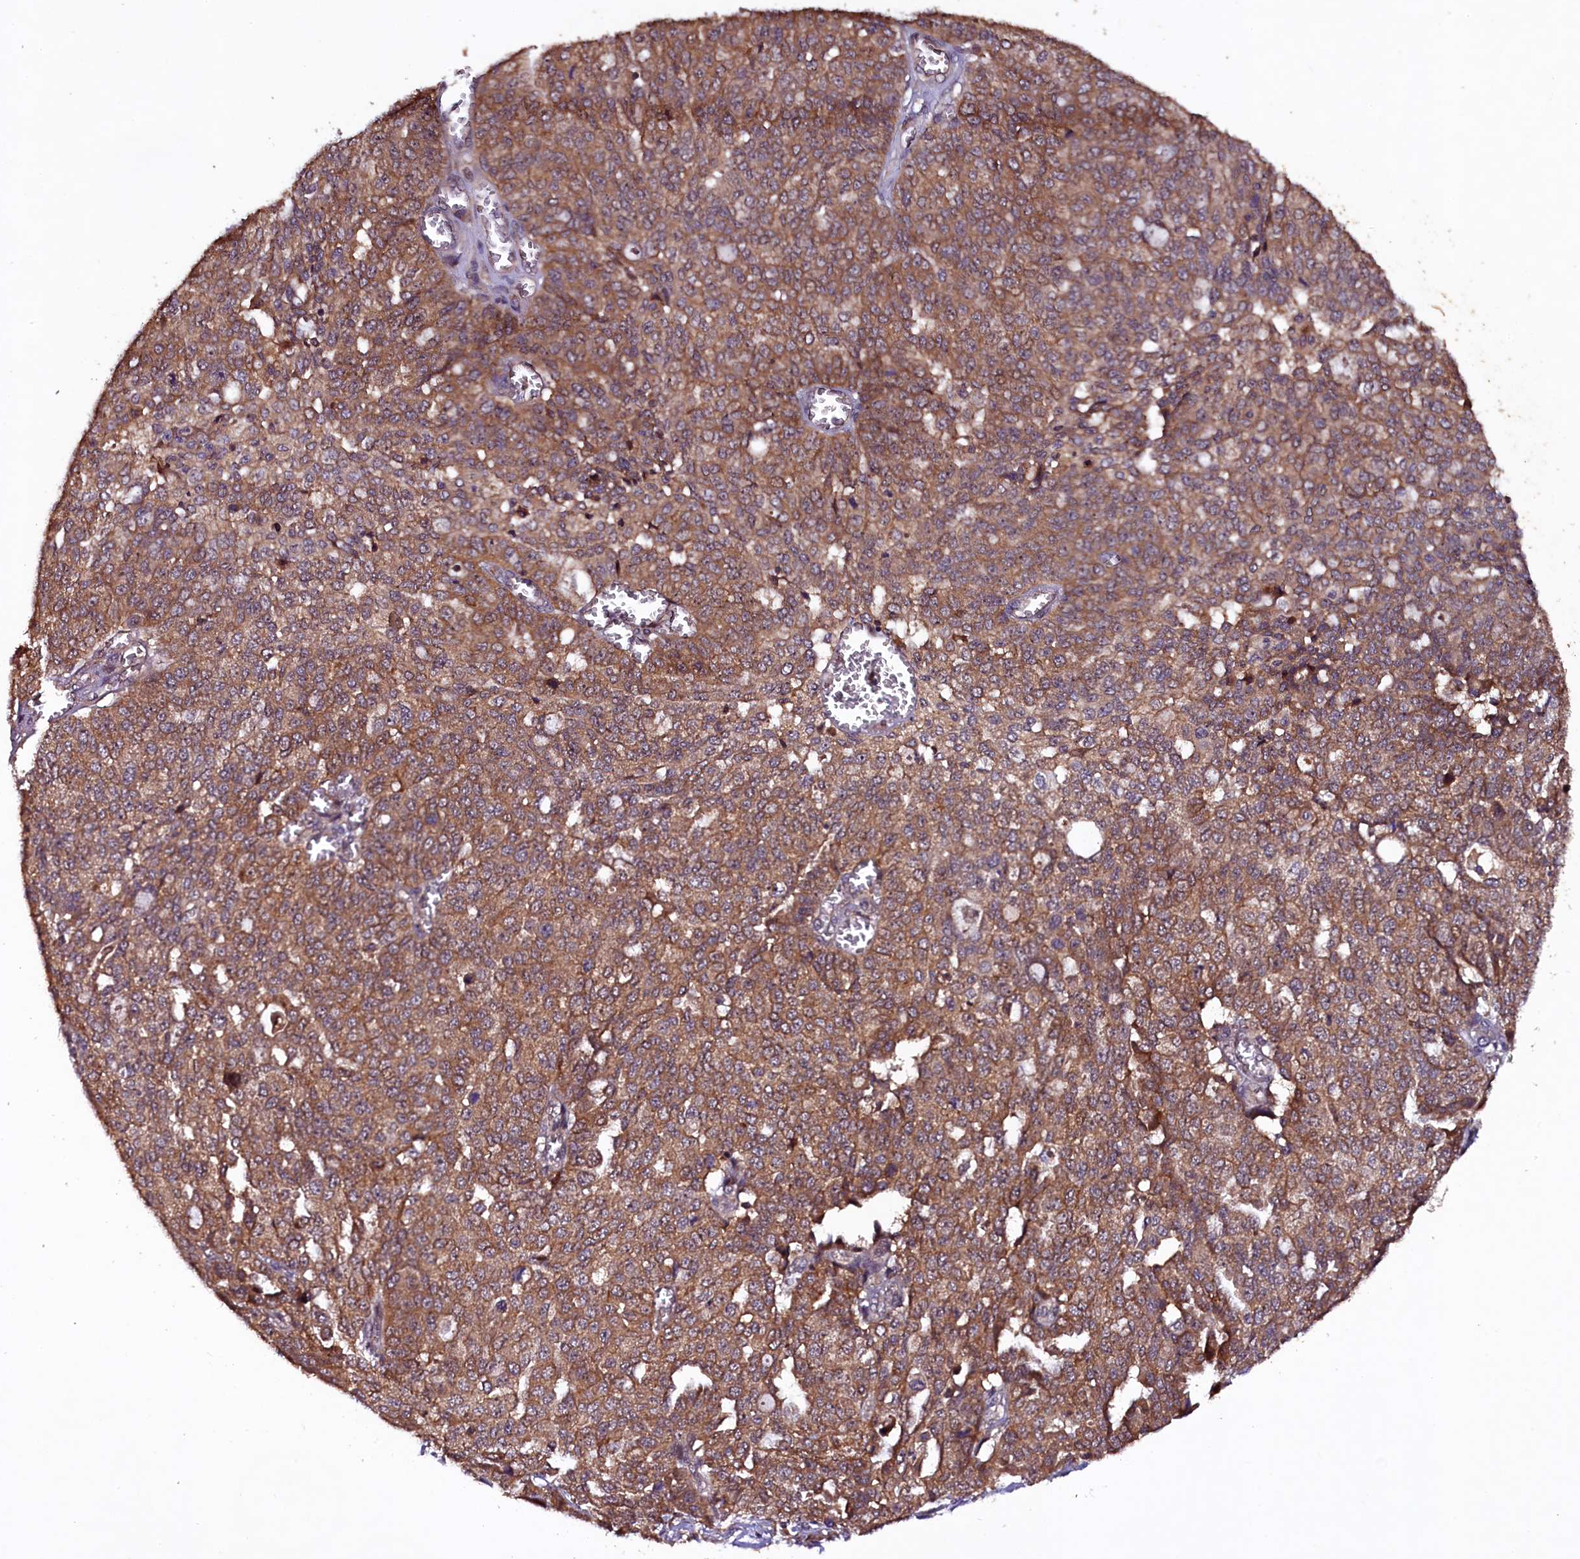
{"staining": {"intensity": "moderate", "quantity": ">75%", "location": "cytoplasmic/membranous"}, "tissue": "ovarian cancer", "cell_type": "Tumor cells", "image_type": "cancer", "snomed": [{"axis": "morphology", "description": "Cystadenocarcinoma, serous, NOS"}, {"axis": "topography", "description": "Soft tissue"}, {"axis": "topography", "description": "Ovary"}], "caption": "High-power microscopy captured an immunohistochemistry histopathology image of serous cystadenocarcinoma (ovarian), revealing moderate cytoplasmic/membranous positivity in approximately >75% of tumor cells. (DAB = brown stain, brightfield microscopy at high magnification).", "gene": "PLXNB1", "patient": {"sex": "female", "age": 57}}